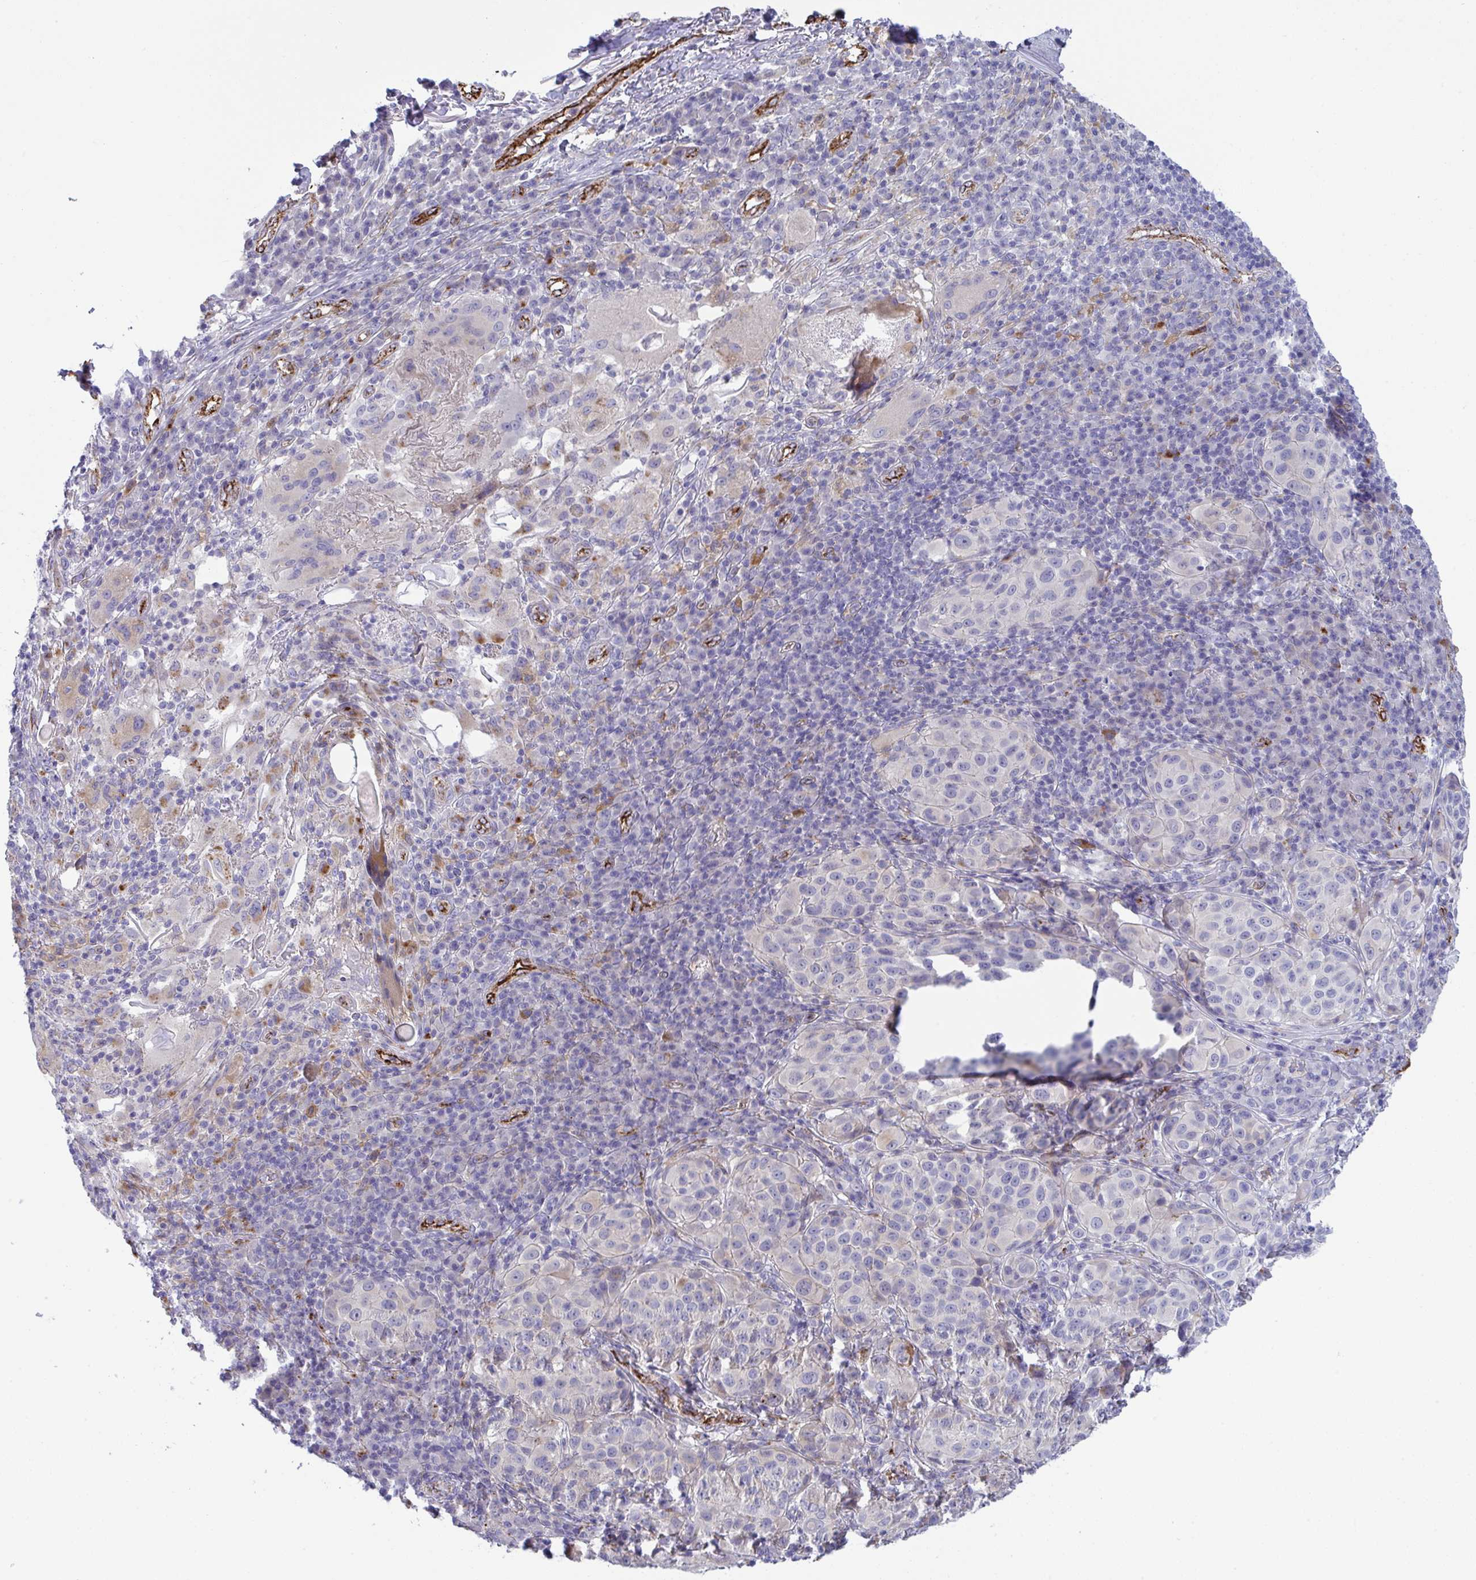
{"staining": {"intensity": "negative", "quantity": "none", "location": "none"}, "tissue": "melanoma", "cell_type": "Tumor cells", "image_type": "cancer", "snomed": [{"axis": "morphology", "description": "Malignant melanoma, NOS"}, {"axis": "topography", "description": "Skin"}], "caption": "This is a photomicrograph of IHC staining of melanoma, which shows no positivity in tumor cells.", "gene": "TOR1AIP2", "patient": {"sex": "male", "age": 38}}